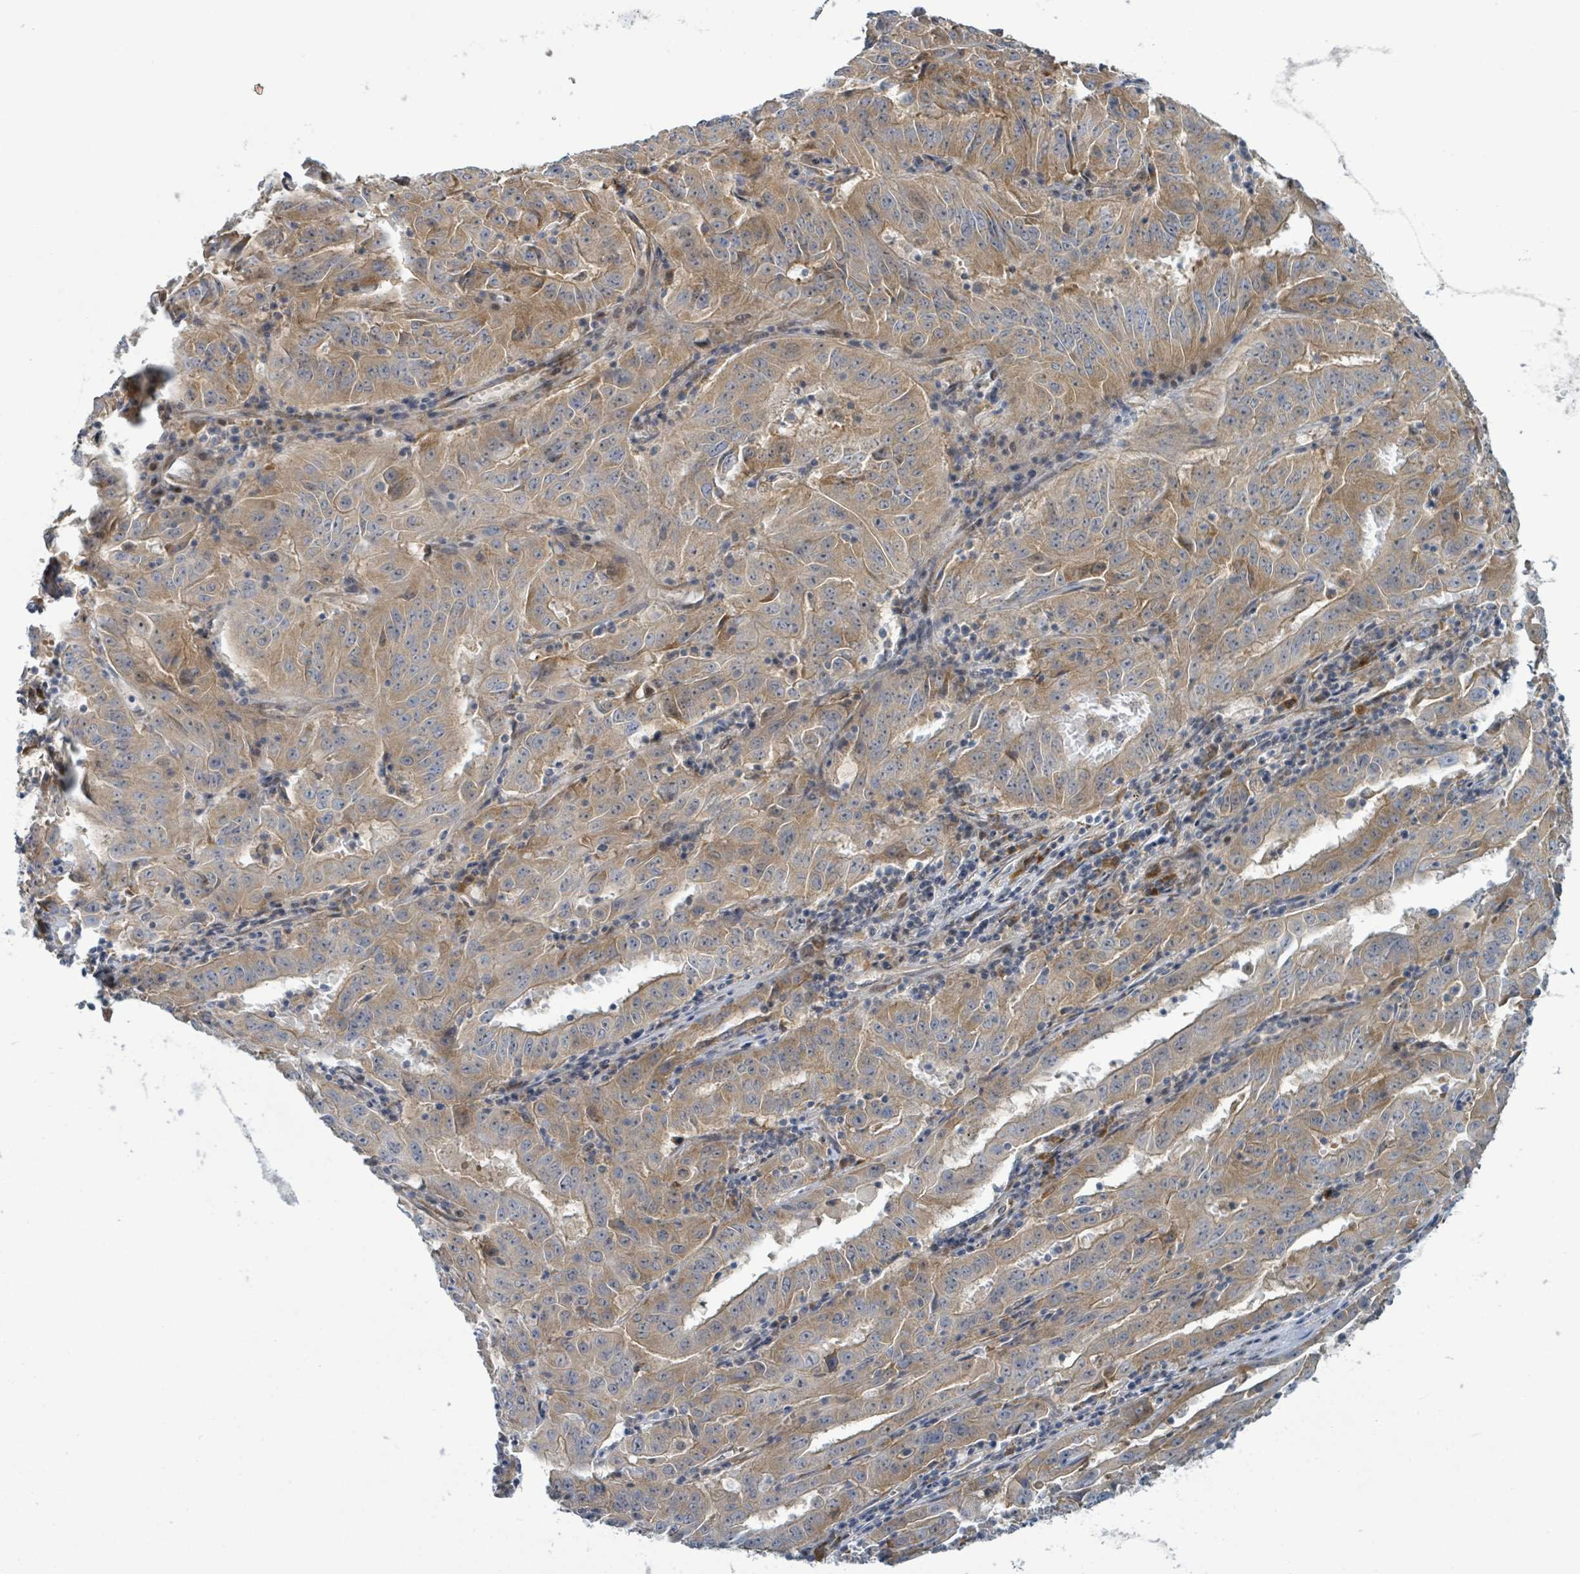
{"staining": {"intensity": "moderate", "quantity": "25%-75%", "location": "cytoplasmic/membranous"}, "tissue": "pancreatic cancer", "cell_type": "Tumor cells", "image_type": "cancer", "snomed": [{"axis": "morphology", "description": "Adenocarcinoma, NOS"}, {"axis": "topography", "description": "Pancreas"}], "caption": "IHC of human pancreatic cancer (adenocarcinoma) displays medium levels of moderate cytoplasmic/membranous expression in approximately 25%-75% of tumor cells.", "gene": "RPL32", "patient": {"sex": "male", "age": 63}}